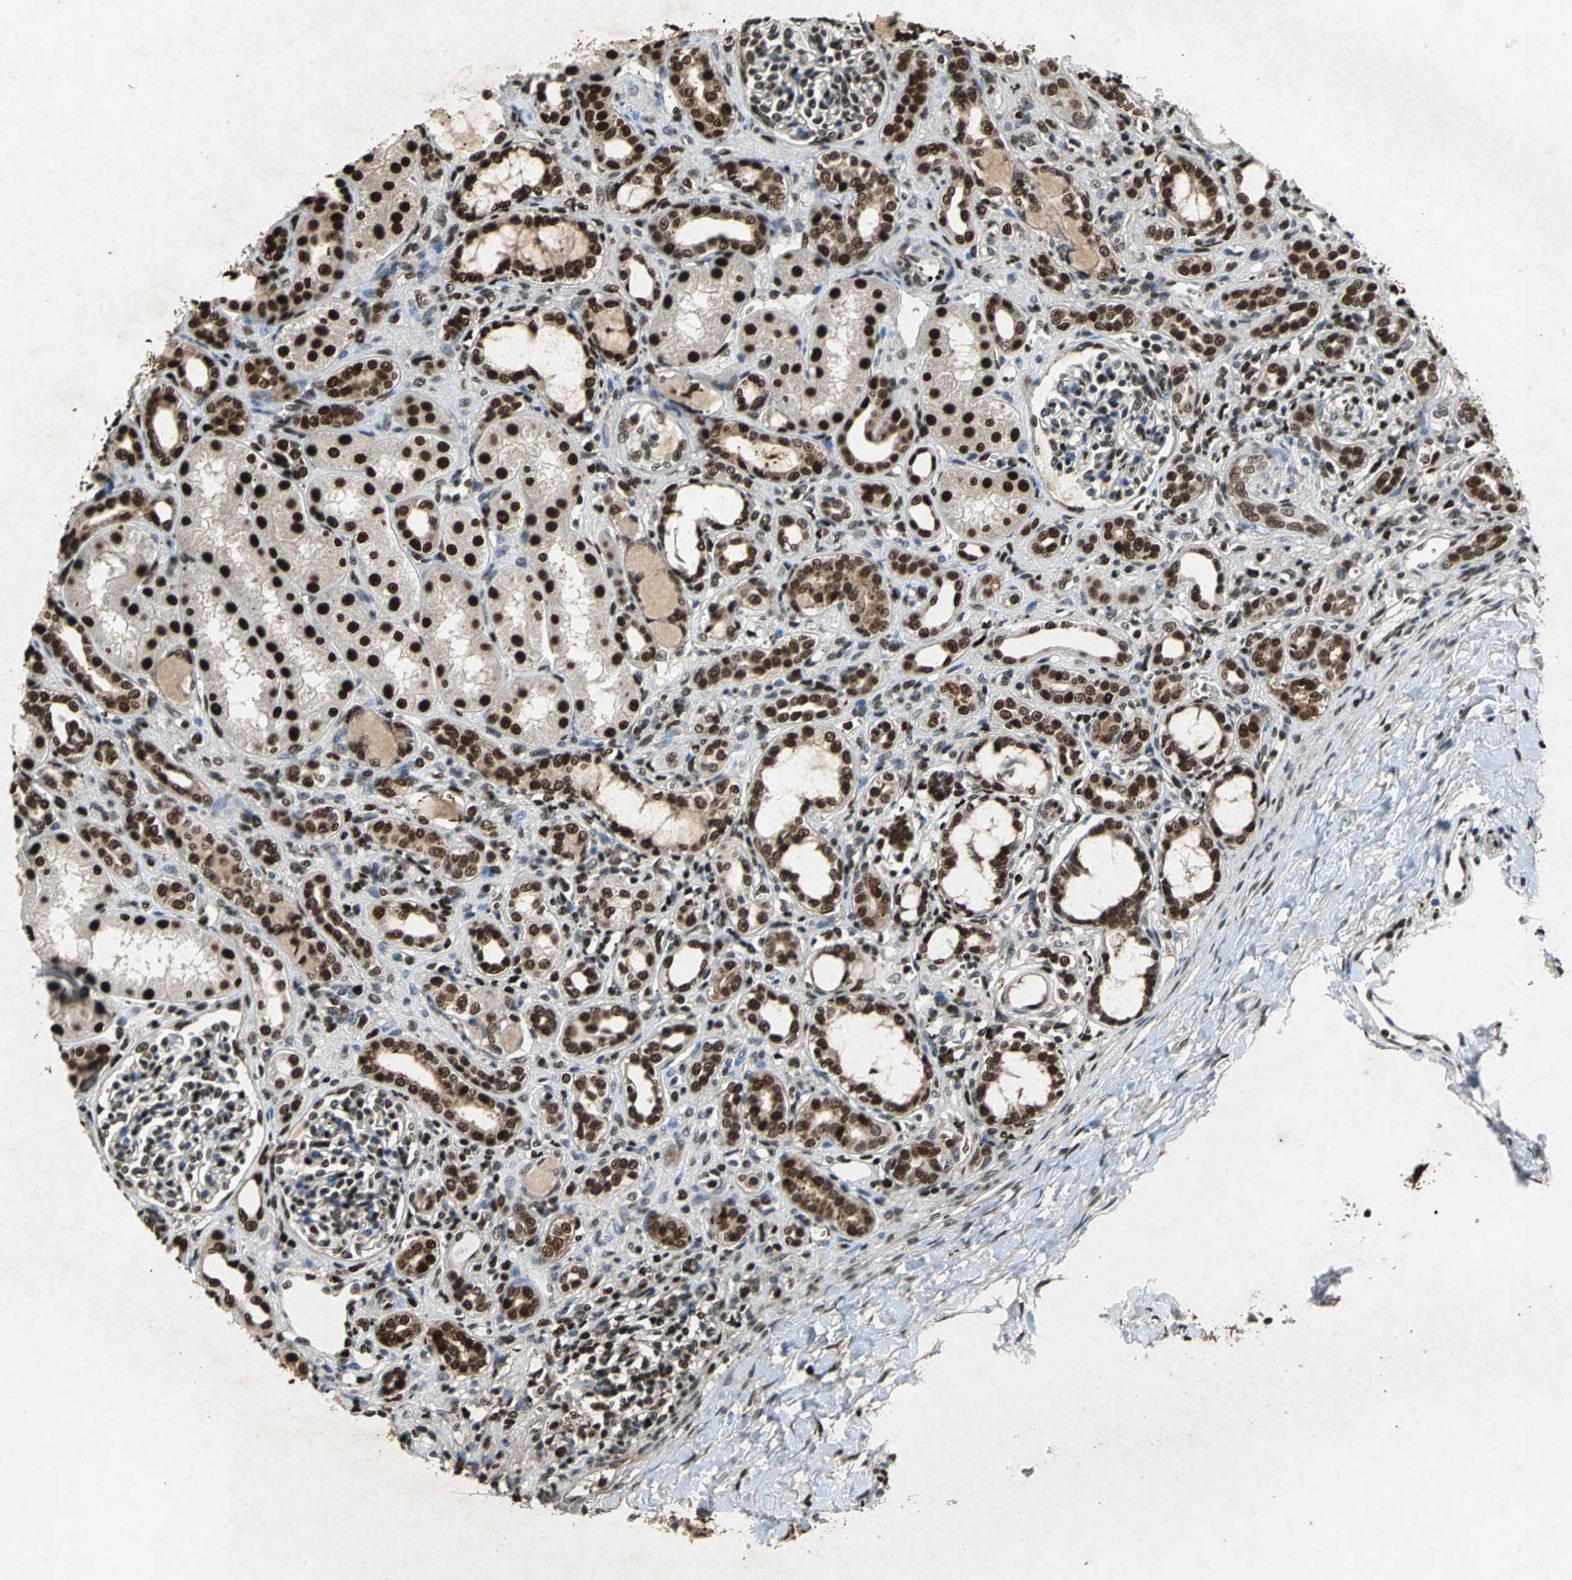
{"staining": {"intensity": "strong", "quantity": "25%-75%", "location": "nuclear"}, "tissue": "kidney", "cell_type": "Cells in glomeruli", "image_type": "normal", "snomed": [{"axis": "morphology", "description": "Normal tissue, NOS"}, {"axis": "topography", "description": "Kidney"}], "caption": "The image displays immunohistochemical staining of normal kidney. There is strong nuclear positivity is present in about 25%-75% of cells in glomeruli.", "gene": "ANP32A", "patient": {"sex": "male", "age": 7}}